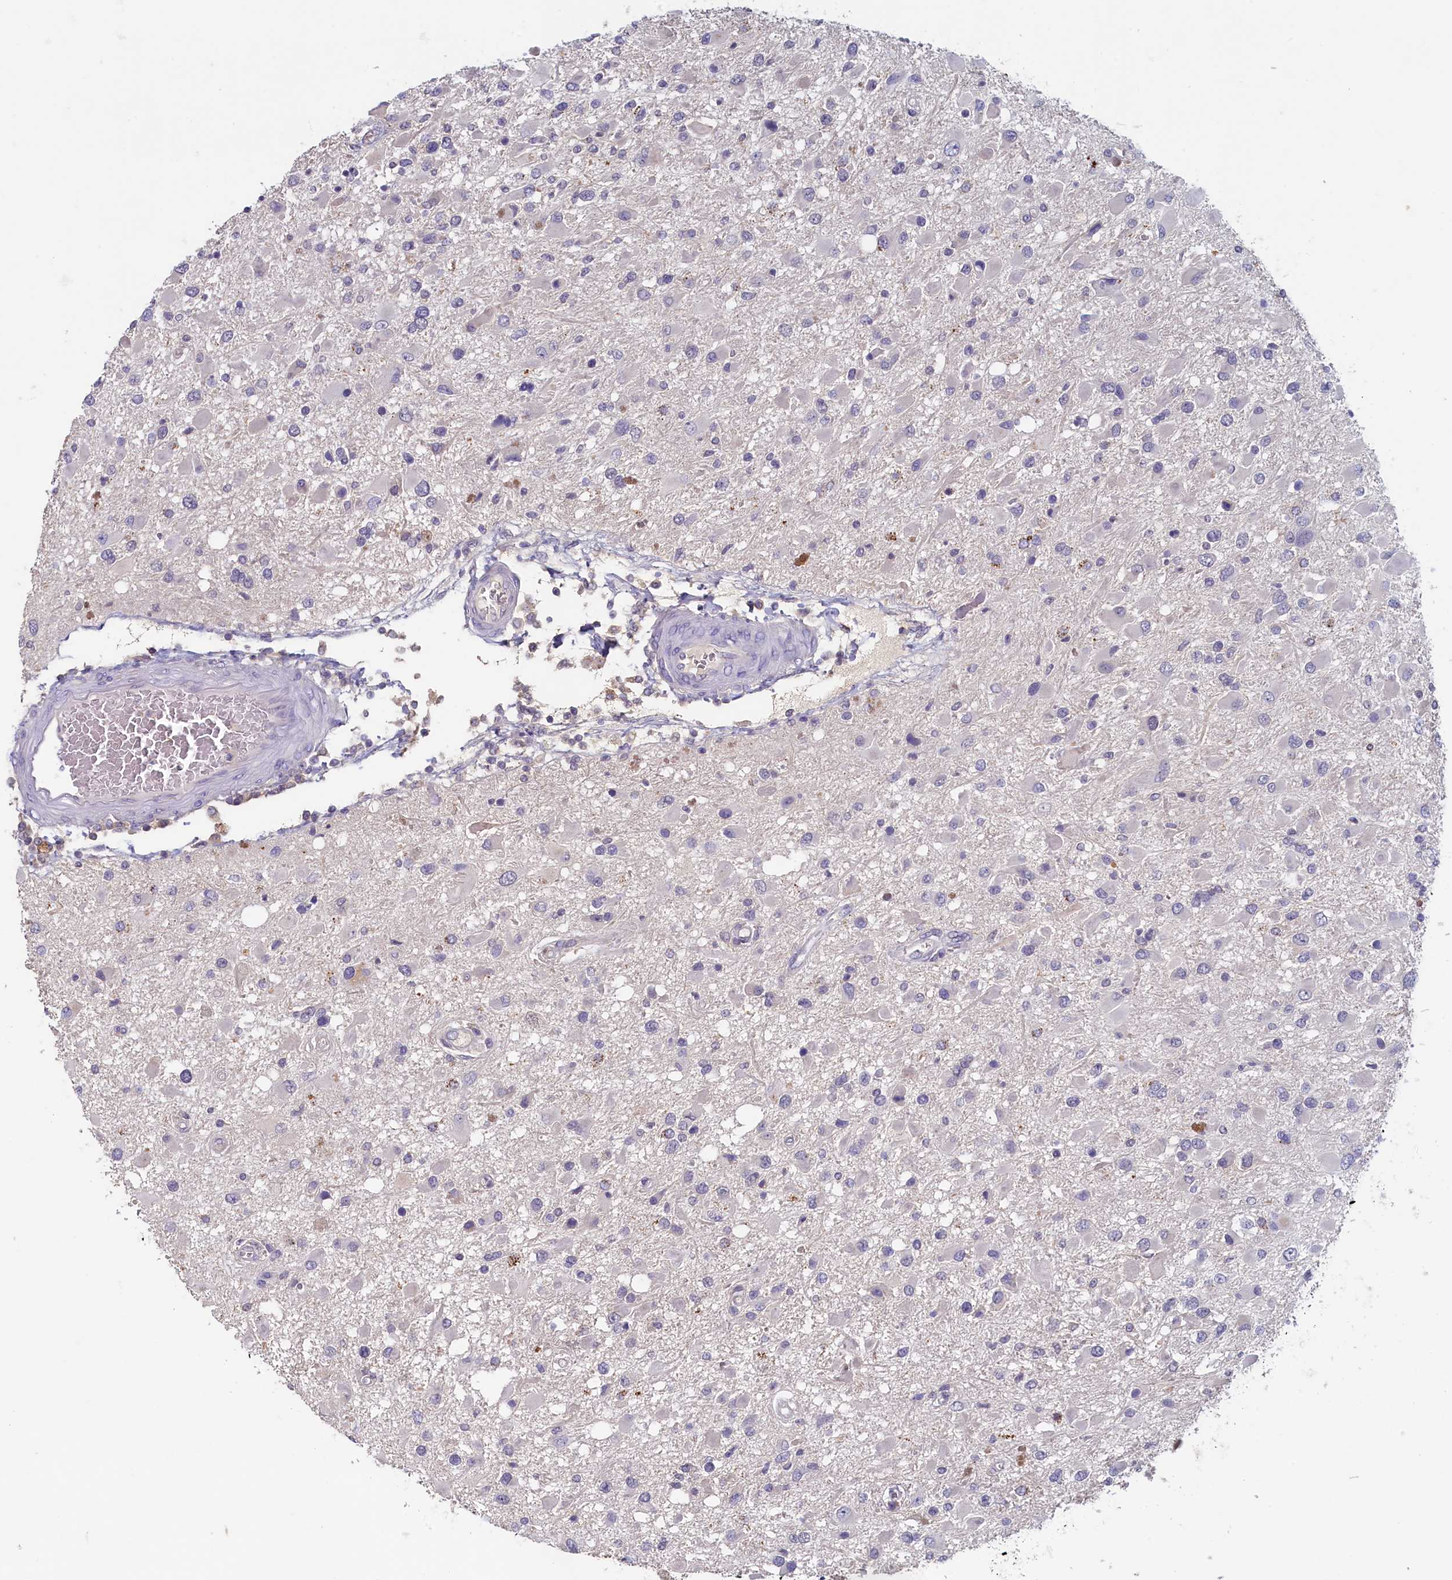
{"staining": {"intensity": "negative", "quantity": "none", "location": "none"}, "tissue": "glioma", "cell_type": "Tumor cells", "image_type": "cancer", "snomed": [{"axis": "morphology", "description": "Glioma, malignant, High grade"}, {"axis": "topography", "description": "Brain"}], "caption": "The IHC micrograph has no significant staining in tumor cells of high-grade glioma (malignant) tissue.", "gene": "NUBP2", "patient": {"sex": "male", "age": 53}}